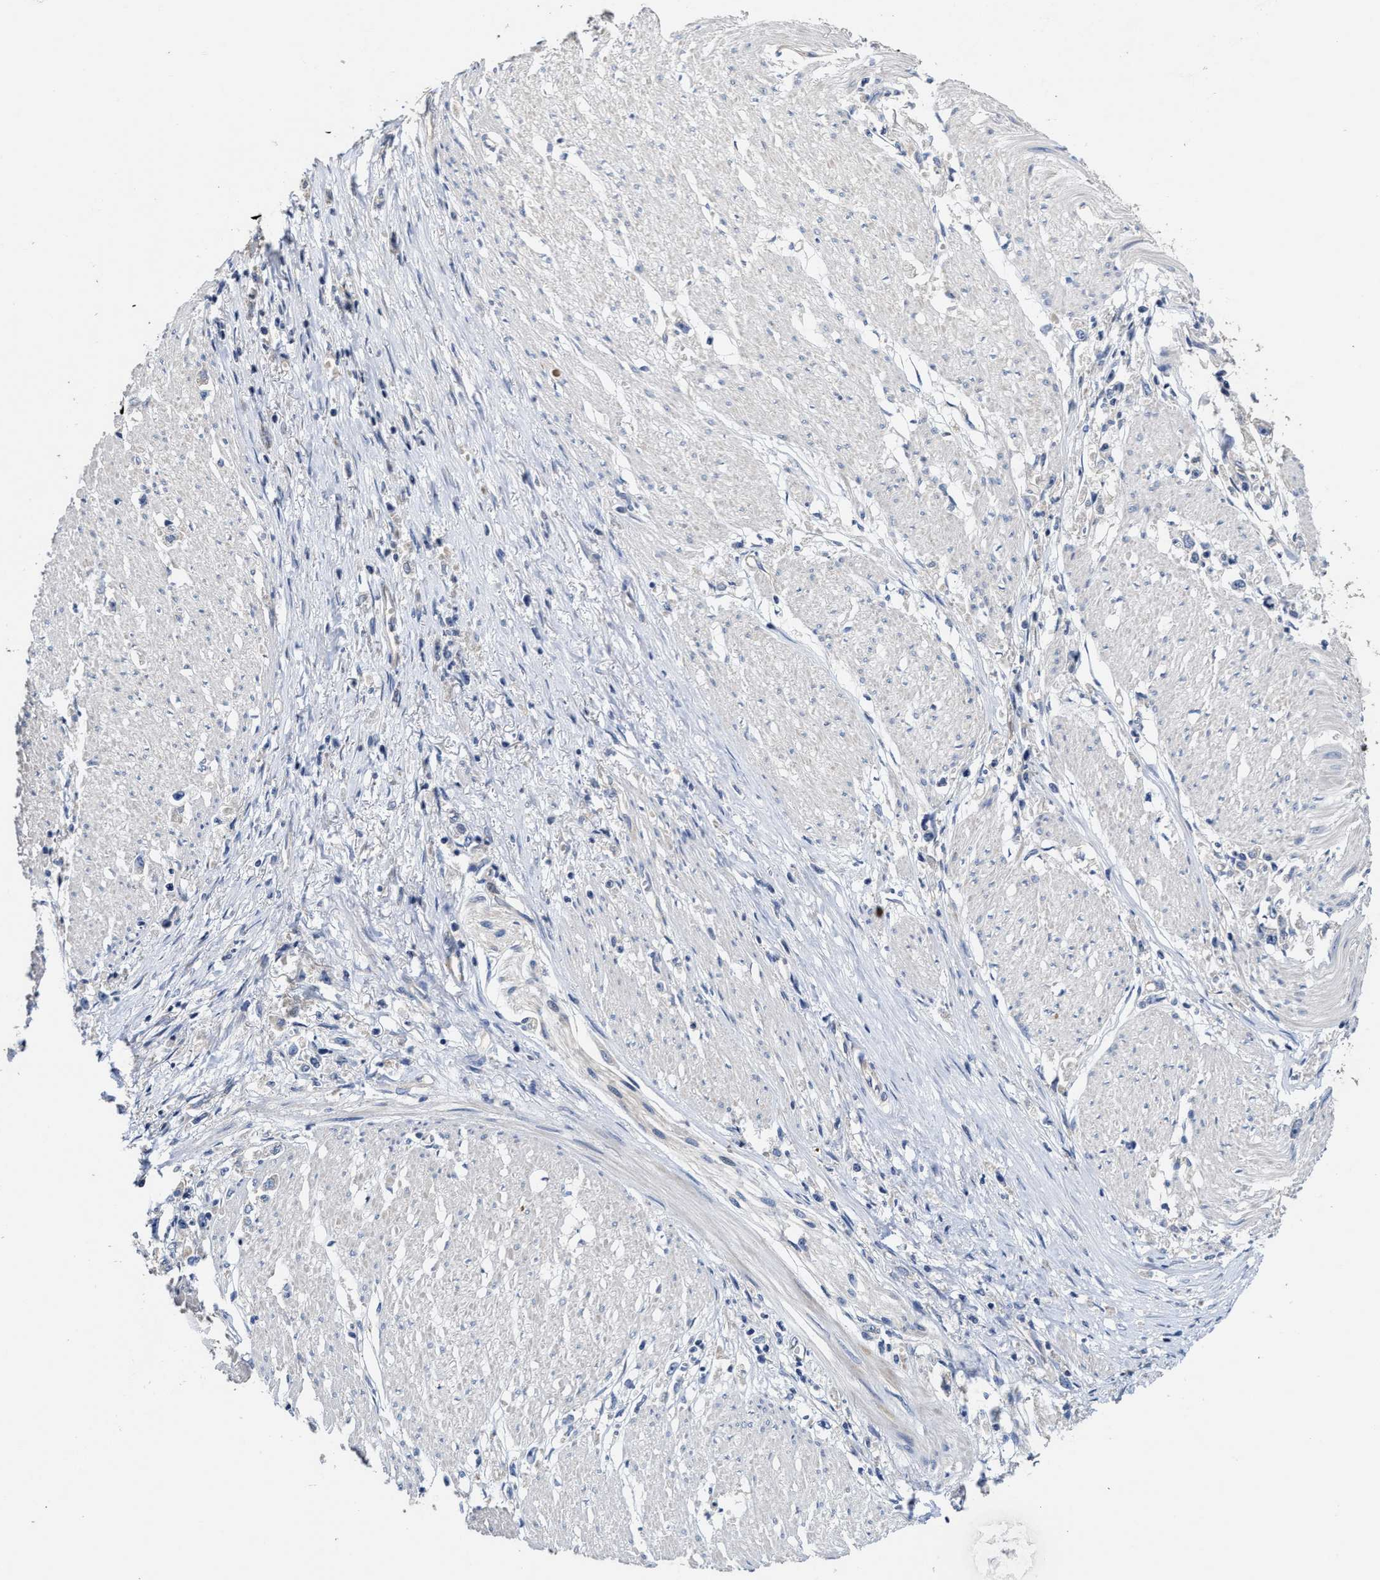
{"staining": {"intensity": "negative", "quantity": "none", "location": "none"}, "tissue": "stomach cancer", "cell_type": "Tumor cells", "image_type": "cancer", "snomed": [{"axis": "morphology", "description": "Adenocarcinoma, NOS"}, {"axis": "topography", "description": "Stomach"}], "caption": "Immunohistochemistry (IHC) of adenocarcinoma (stomach) demonstrates no expression in tumor cells.", "gene": "TRAF6", "patient": {"sex": "female", "age": 59}}